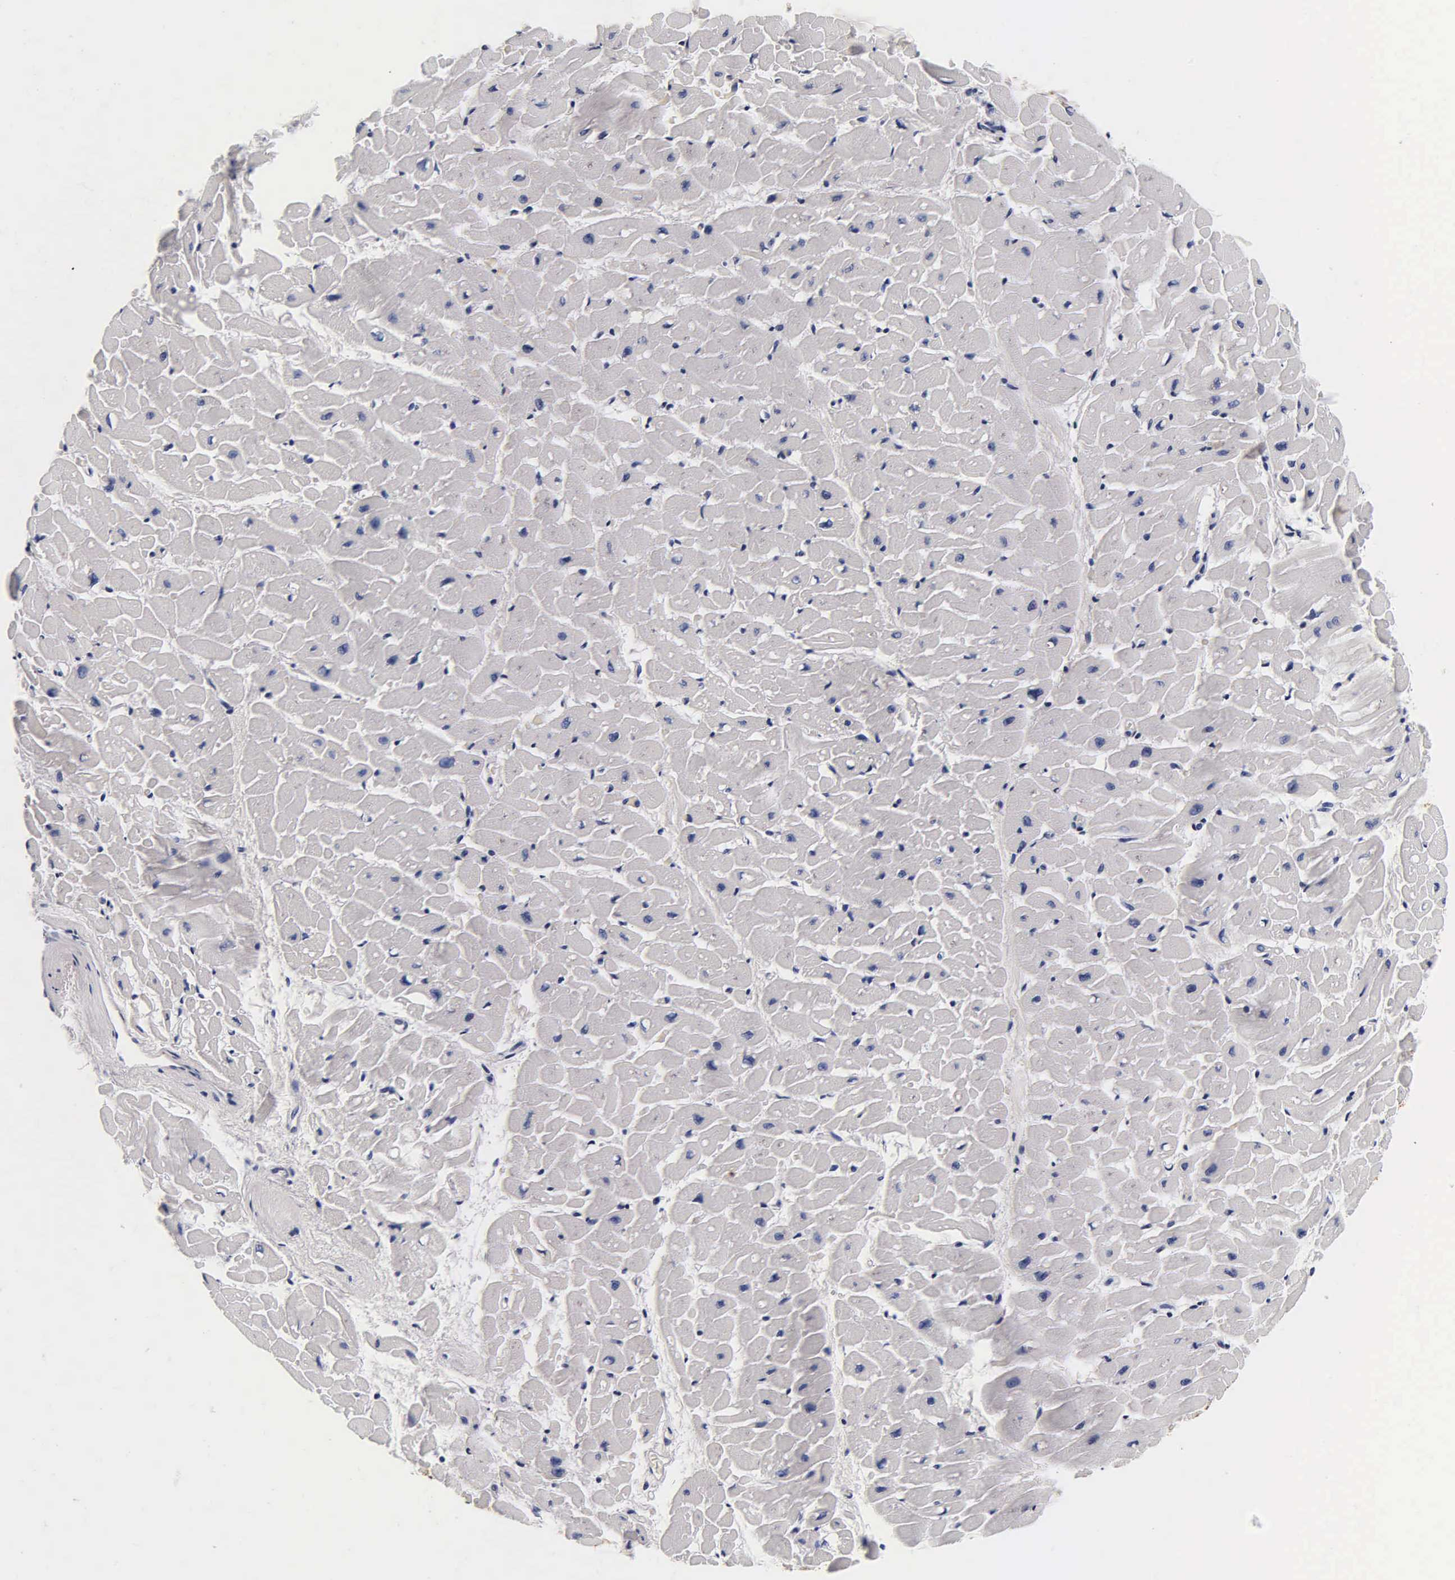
{"staining": {"intensity": "weak", "quantity": "<25%", "location": "cytoplasmic/membranous"}, "tissue": "heart muscle", "cell_type": "Cardiomyocytes", "image_type": "normal", "snomed": [{"axis": "morphology", "description": "Normal tissue, NOS"}, {"axis": "topography", "description": "Heart"}], "caption": "The histopathology image displays no significant expression in cardiomyocytes of heart muscle. (Stains: DAB (3,3'-diaminobenzidine) IHC with hematoxylin counter stain, Microscopy: brightfield microscopy at high magnification).", "gene": "TG", "patient": {"sex": "male", "age": 45}}